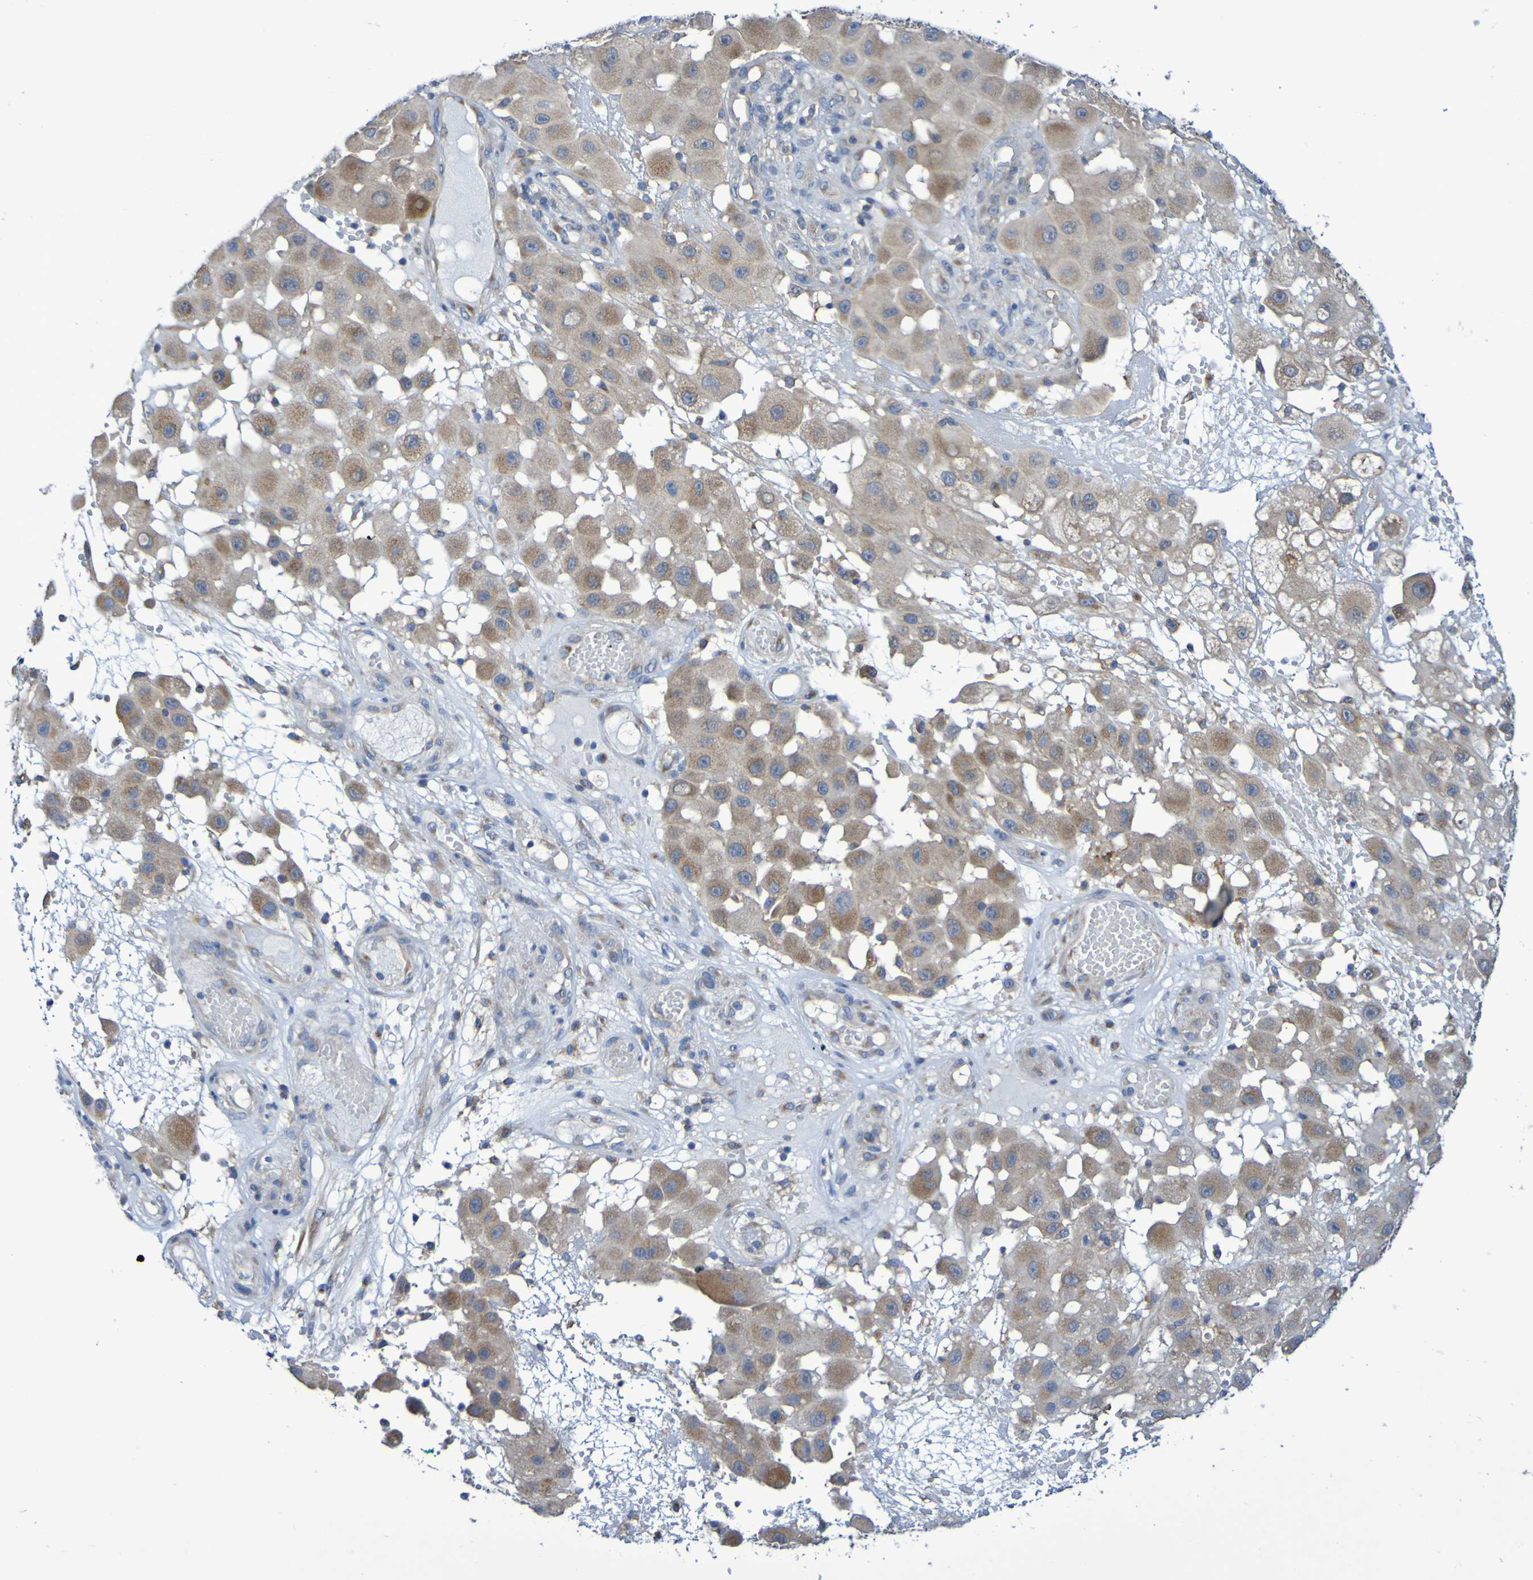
{"staining": {"intensity": "weak", "quantity": ">75%", "location": "cytoplasmic/membranous"}, "tissue": "melanoma", "cell_type": "Tumor cells", "image_type": "cancer", "snomed": [{"axis": "morphology", "description": "Malignant melanoma, NOS"}, {"axis": "topography", "description": "Skin"}], "caption": "This photomicrograph displays melanoma stained with immunohistochemistry (IHC) to label a protein in brown. The cytoplasmic/membranous of tumor cells show weak positivity for the protein. Nuclei are counter-stained blue.", "gene": "LMBRD2", "patient": {"sex": "female", "age": 81}}